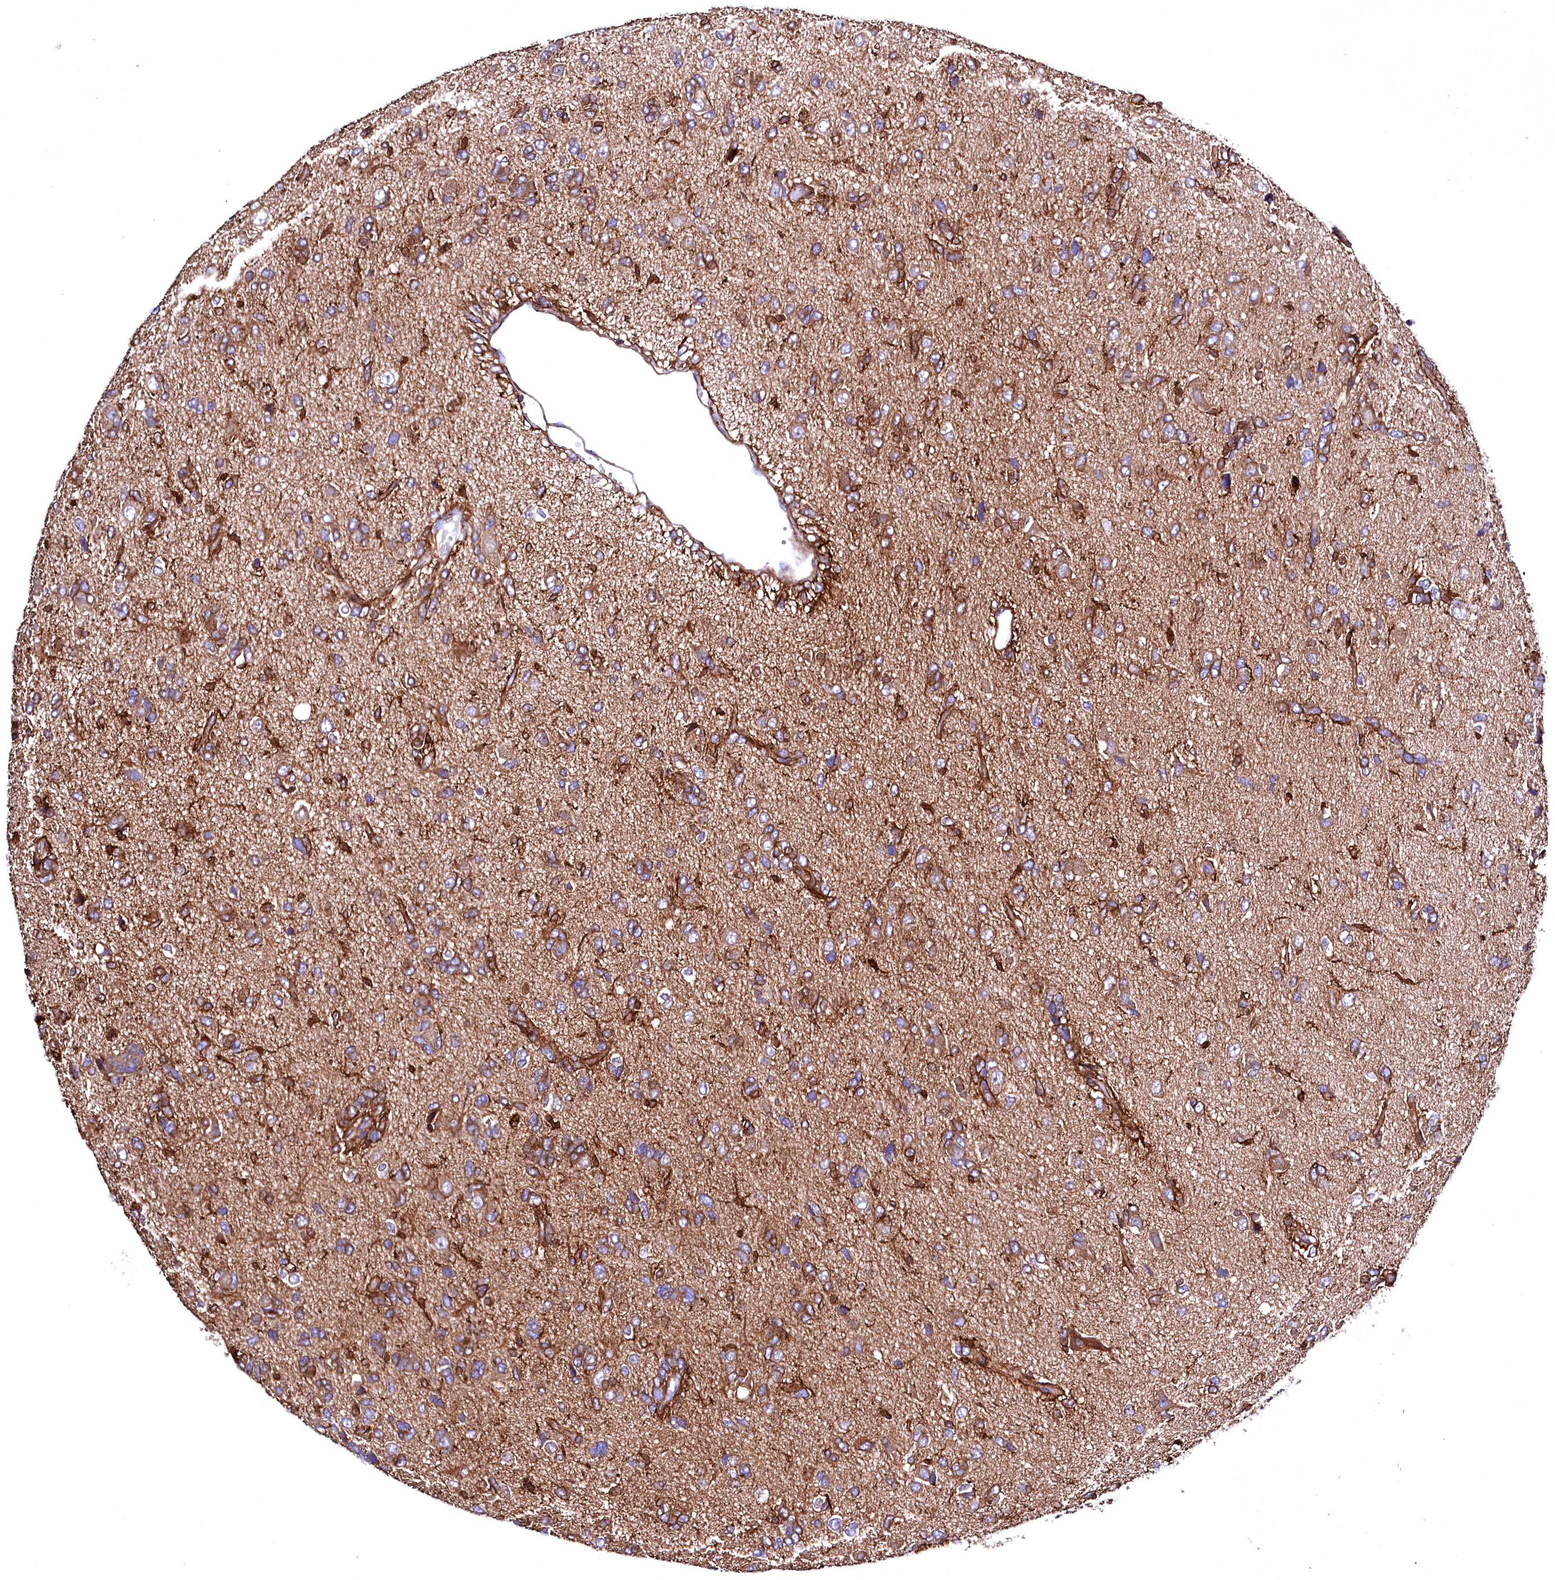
{"staining": {"intensity": "moderate", "quantity": ">75%", "location": "cytoplasmic/membranous"}, "tissue": "glioma", "cell_type": "Tumor cells", "image_type": "cancer", "snomed": [{"axis": "morphology", "description": "Glioma, malignant, High grade"}, {"axis": "topography", "description": "Brain"}], "caption": "Glioma stained for a protein (brown) exhibits moderate cytoplasmic/membranous positive expression in about >75% of tumor cells.", "gene": "STAMBPL1", "patient": {"sex": "female", "age": 59}}